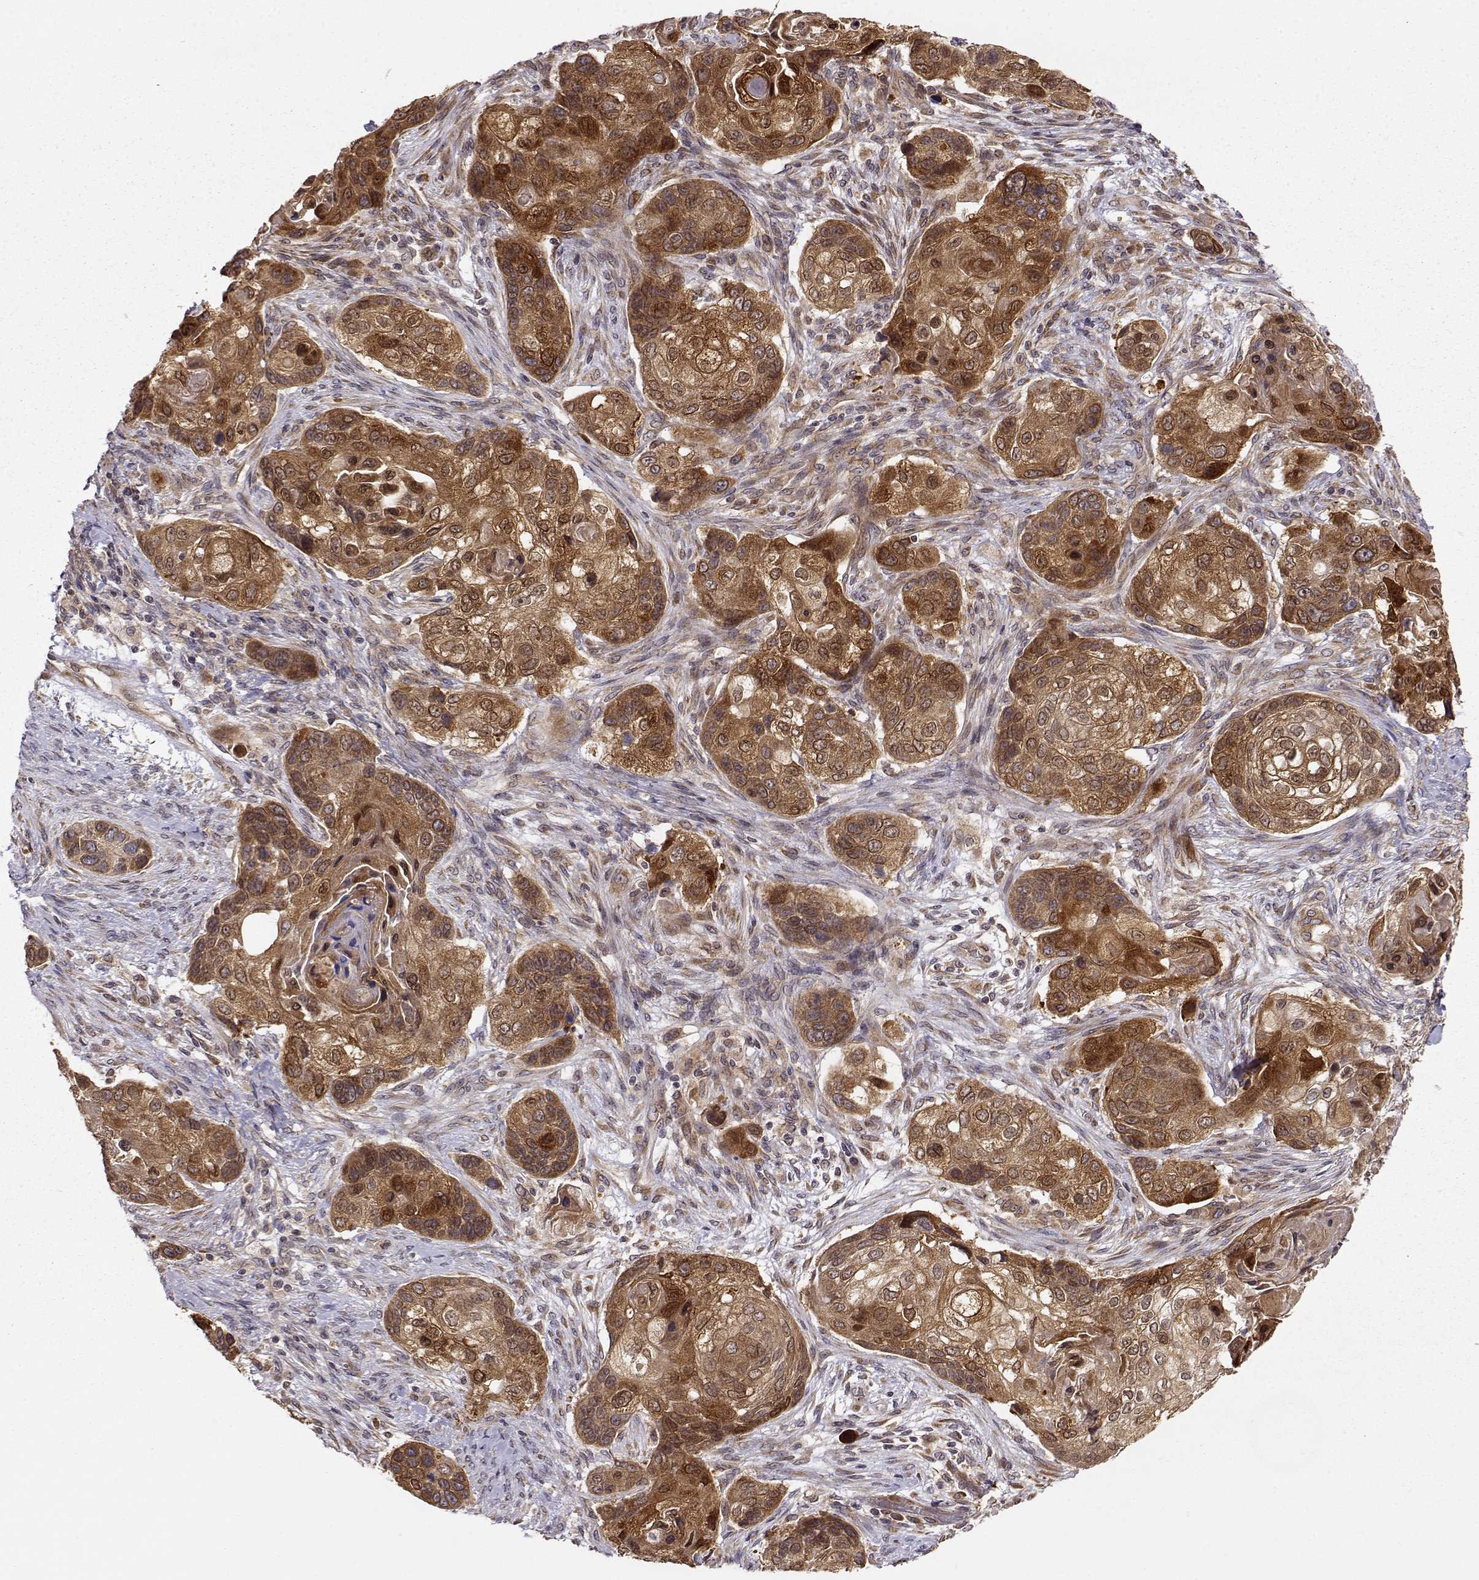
{"staining": {"intensity": "strong", "quantity": ">75%", "location": "cytoplasmic/membranous"}, "tissue": "lung cancer", "cell_type": "Tumor cells", "image_type": "cancer", "snomed": [{"axis": "morphology", "description": "Squamous cell carcinoma, NOS"}, {"axis": "topography", "description": "Lung"}], "caption": "This image exhibits immunohistochemistry (IHC) staining of human lung cancer, with high strong cytoplasmic/membranous staining in about >75% of tumor cells.", "gene": "ERGIC2", "patient": {"sex": "male", "age": 69}}